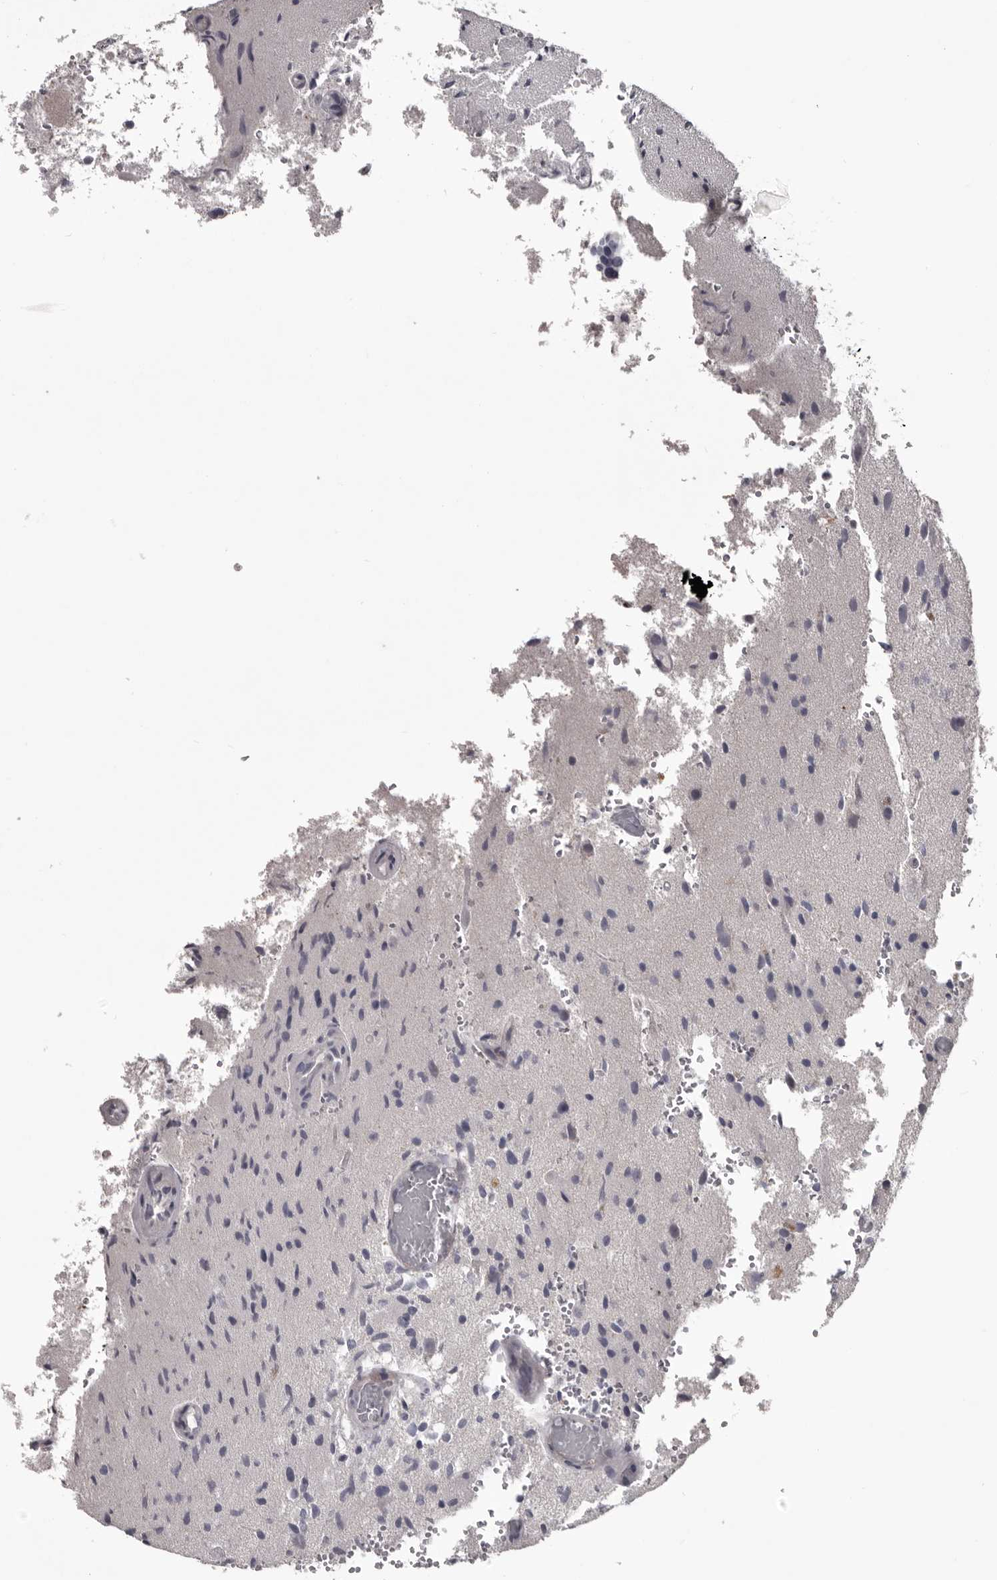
{"staining": {"intensity": "negative", "quantity": "none", "location": "none"}, "tissue": "glioma", "cell_type": "Tumor cells", "image_type": "cancer", "snomed": [{"axis": "morphology", "description": "Normal tissue, NOS"}, {"axis": "morphology", "description": "Glioma, malignant, High grade"}, {"axis": "topography", "description": "Cerebral cortex"}], "caption": "This image is of high-grade glioma (malignant) stained with immunohistochemistry to label a protein in brown with the nuclei are counter-stained blue. There is no staining in tumor cells.", "gene": "LPAR6", "patient": {"sex": "male", "age": 77}}